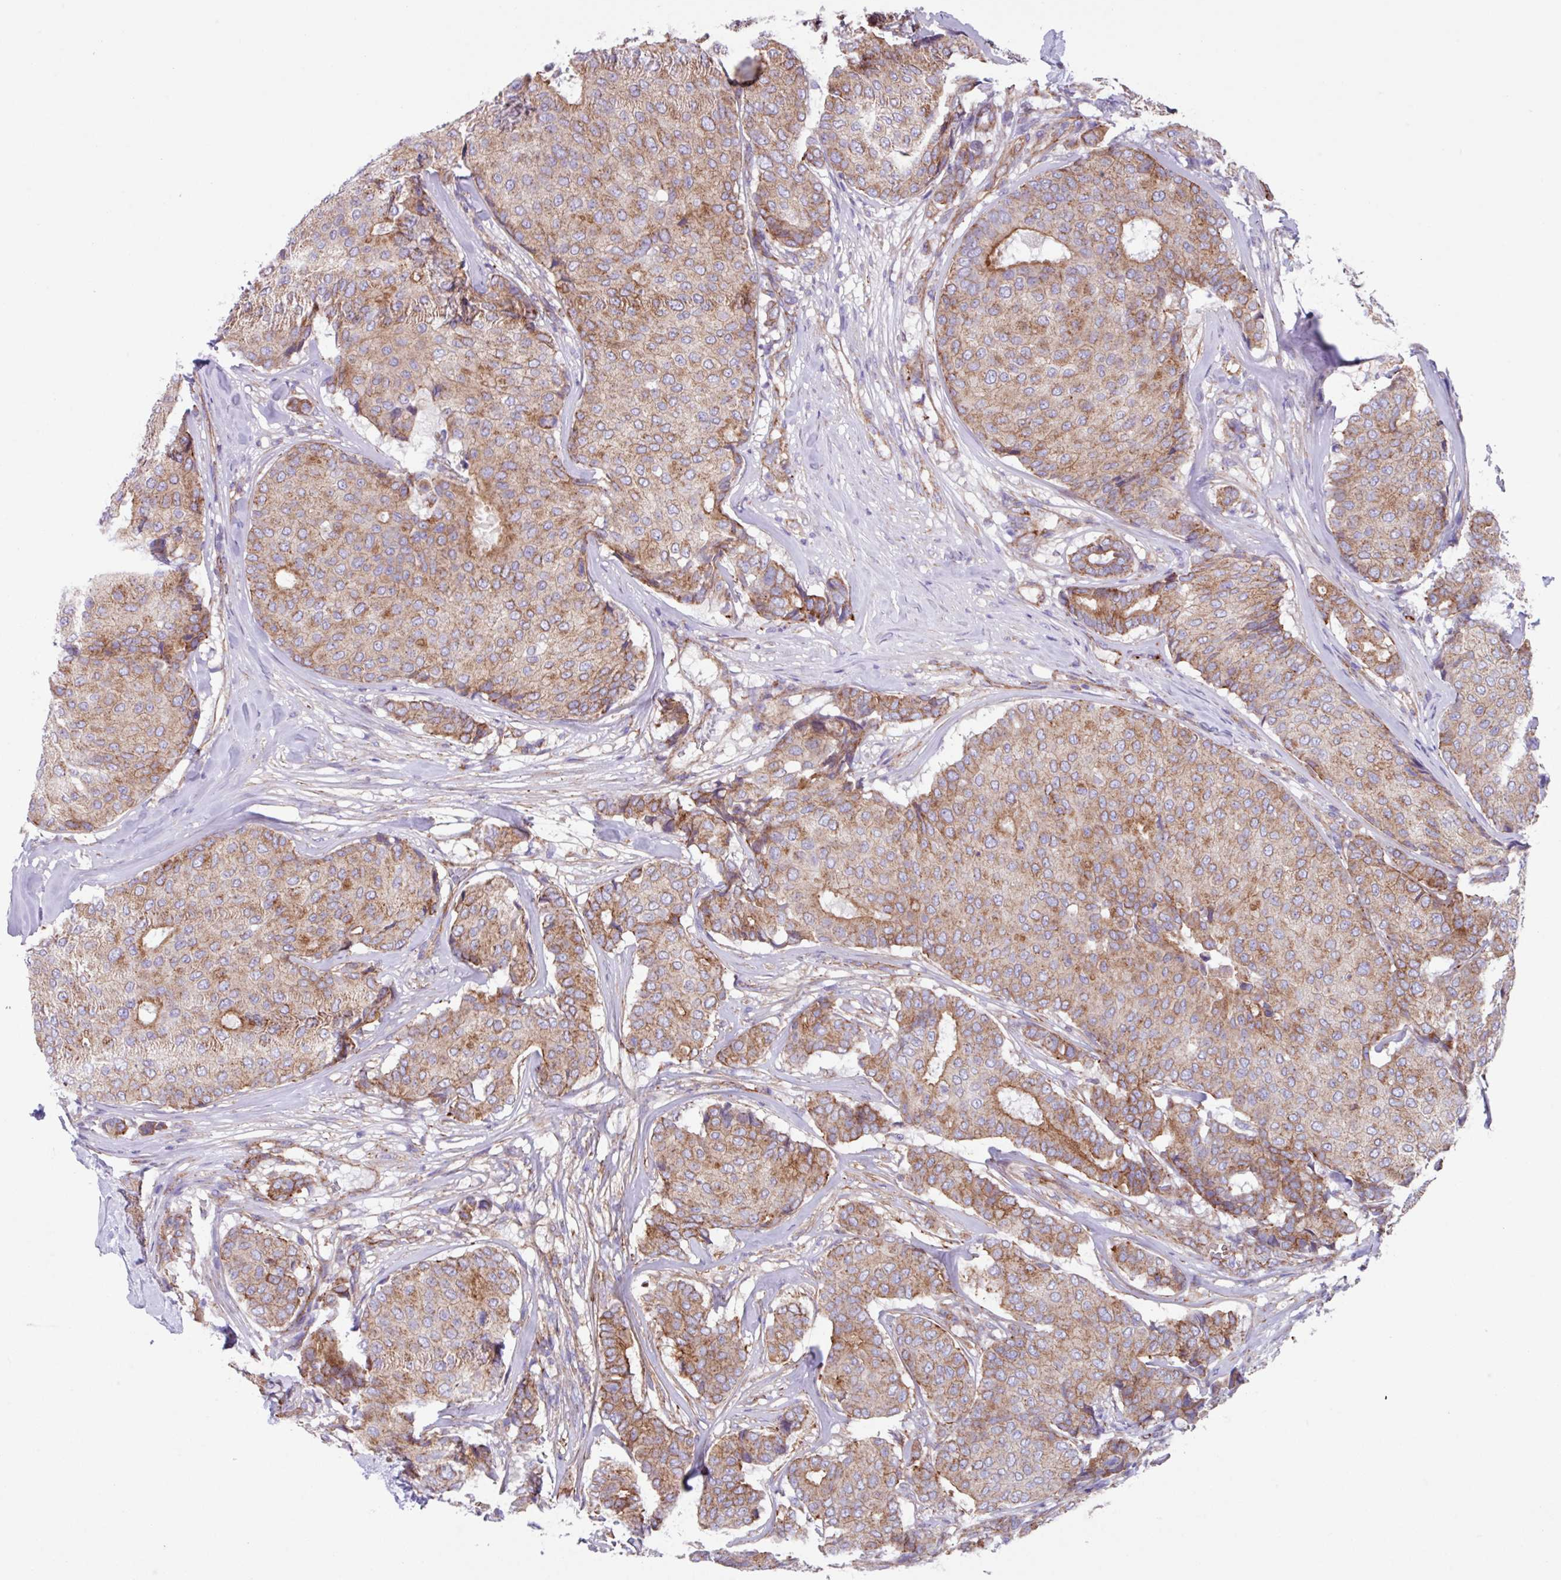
{"staining": {"intensity": "moderate", "quantity": "25%-75%", "location": "cytoplasmic/membranous"}, "tissue": "breast cancer", "cell_type": "Tumor cells", "image_type": "cancer", "snomed": [{"axis": "morphology", "description": "Duct carcinoma"}, {"axis": "topography", "description": "Breast"}], "caption": "Breast cancer (infiltrating ductal carcinoma) was stained to show a protein in brown. There is medium levels of moderate cytoplasmic/membranous staining in approximately 25%-75% of tumor cells.", "gene": "OTULIN", "patient": {"sex": "female", "age": 75}}